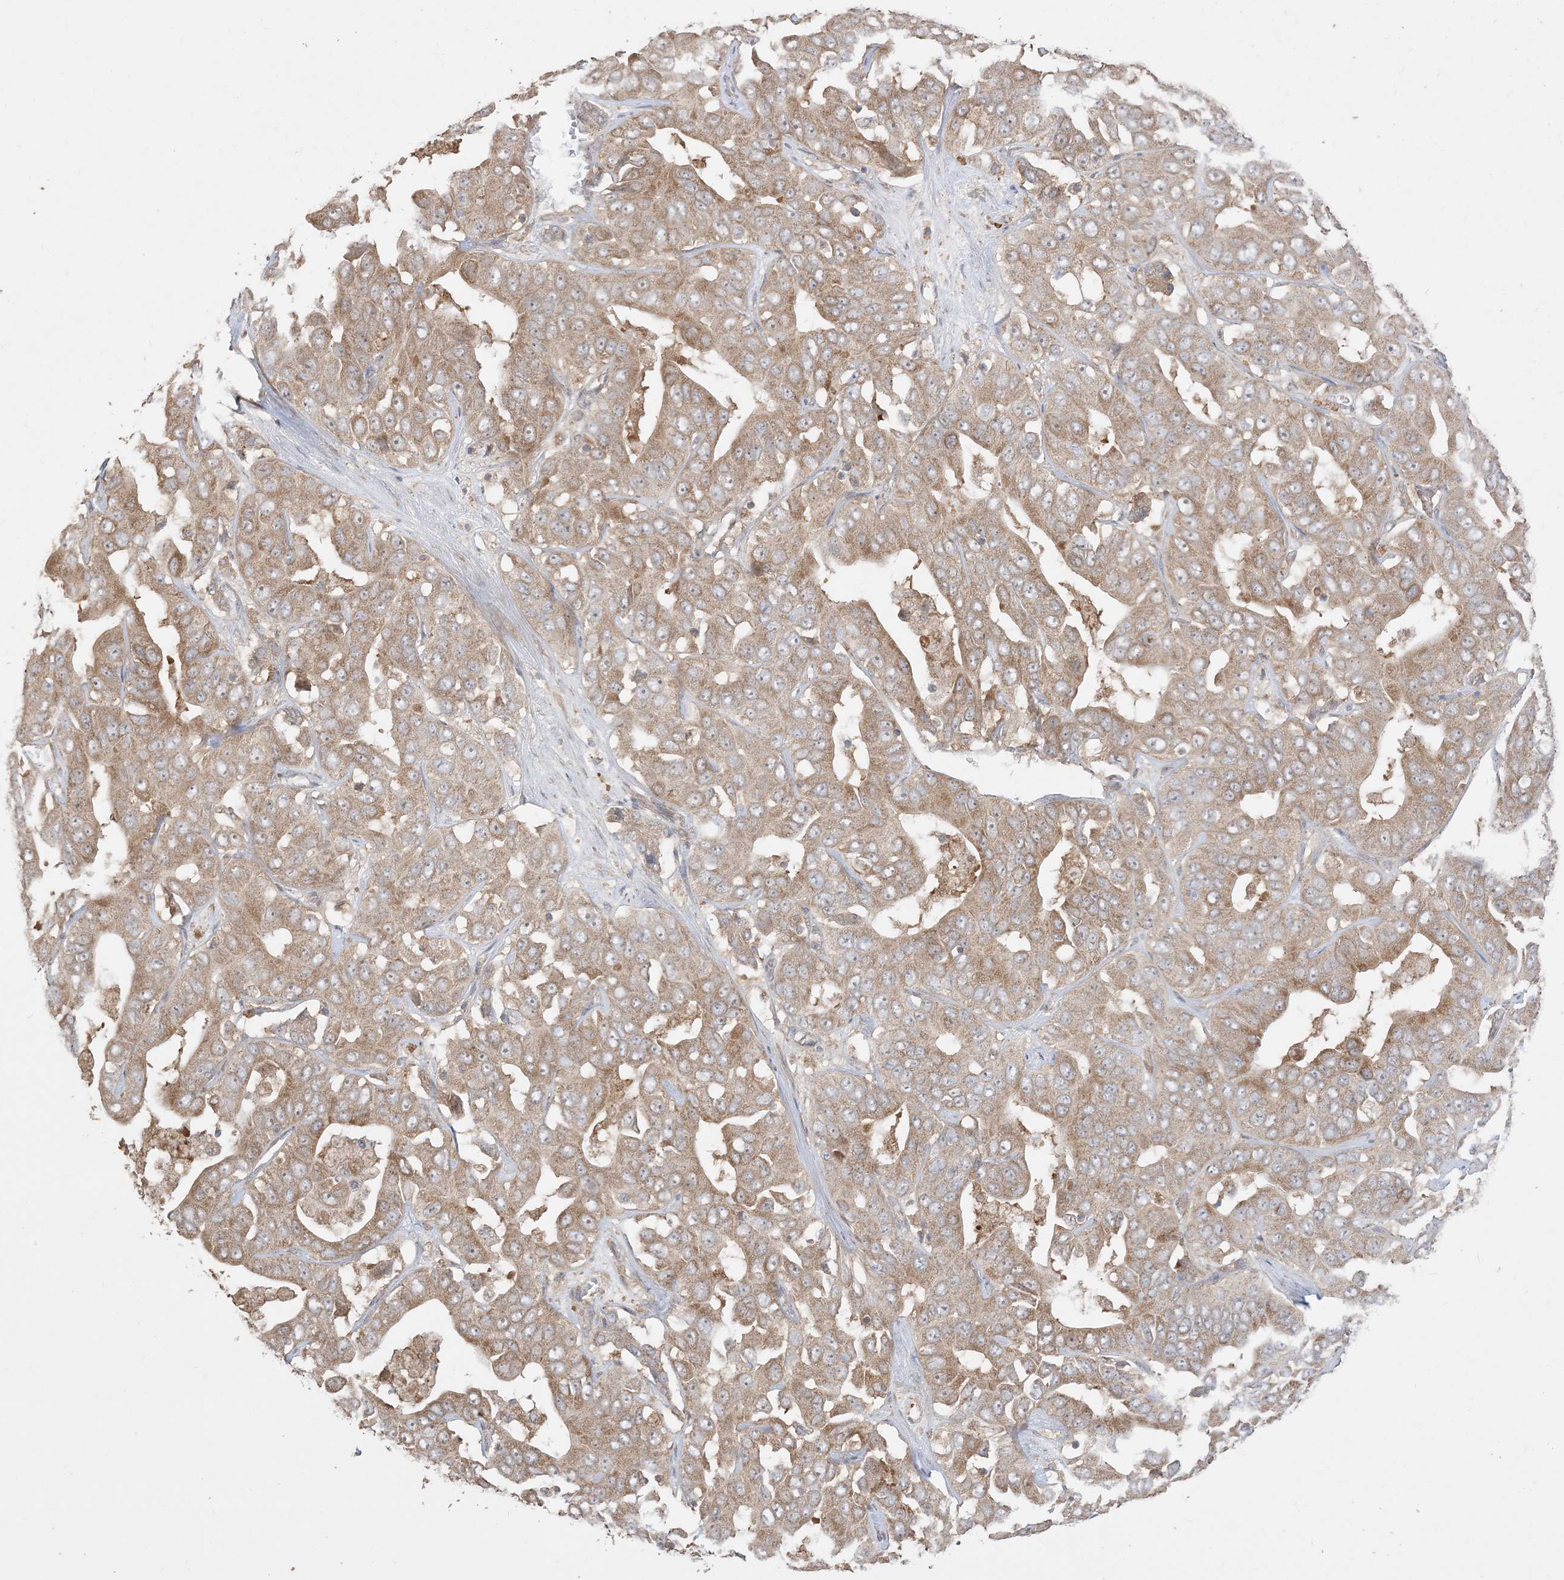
{"staining": {"intensity": "moderate", "quantity": ">75%", "location": "cytoplasmic/membranous"}, "tissue": "liver cancer", "cell_type": "Tumor cells", "image_type": "cancer", "snomed": [{"axis": "morphology", "description": "Cholangiocarcinoma"}, {"axis": "topography", "description": "Liver"}], "caption": "Immunohistochemistry micrograph of human liver cancer stained for a protein (brown), which shows medium levels of moderate cytoplasmic/membranous expression in about >75% of tumor cells.", "gene": "SIRT3", "patient": {"sex": "female", "age": 52}}